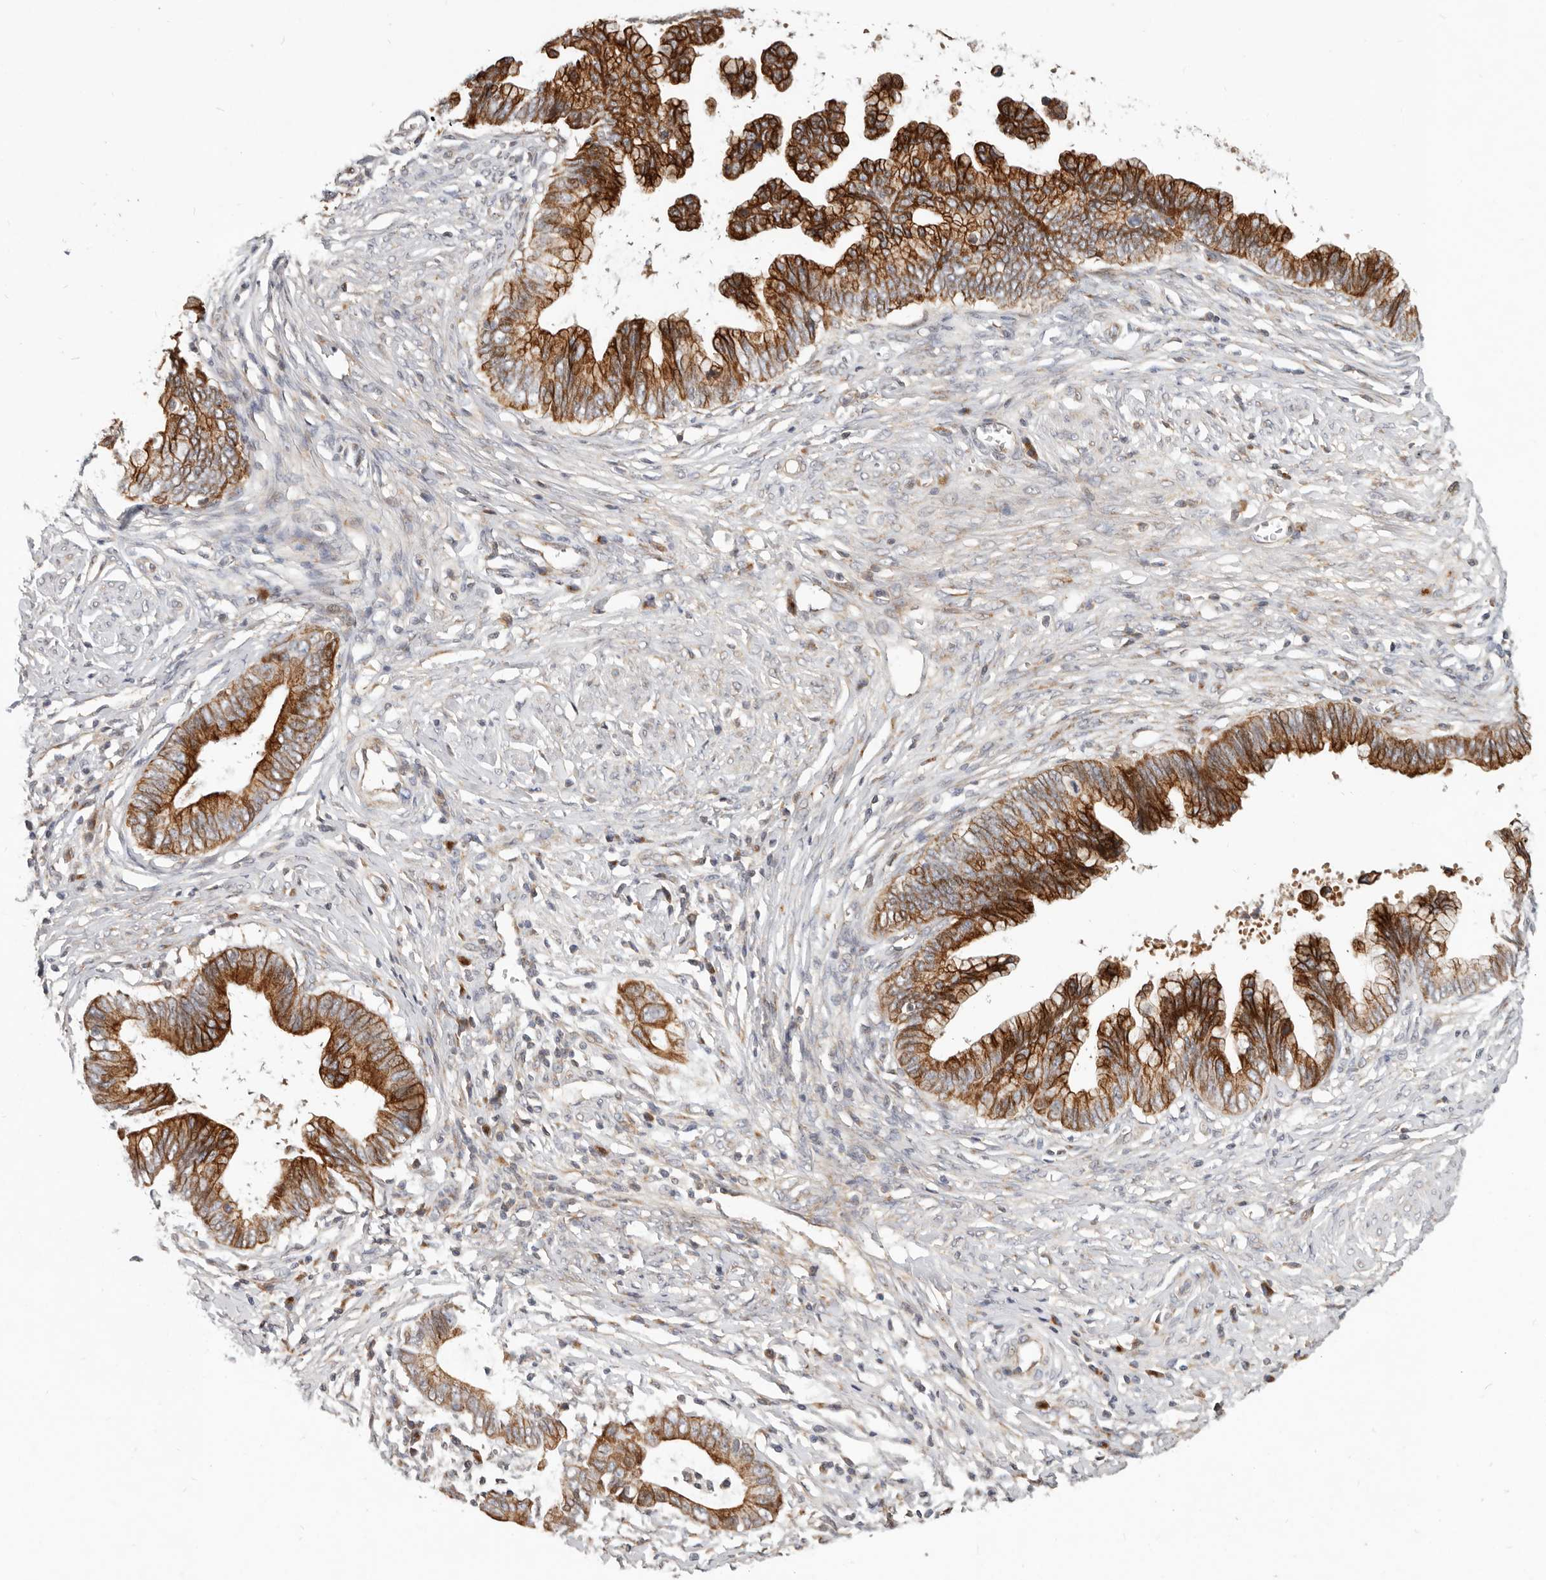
{"staining": {"intensity": "strong", "quantity": ">75%", "location": "cytoplasmic/membranous"}, "tissue": "cervical cancer", "cell_type": "Tumor cells", "image_type": "cancer", "snomed": [{"axis": "morphology", "description": "Adenocarcinoma, NOS"}, {"axis": "topography", "description": "Cervix"}], "caption": "Tumor cells reveal high levels of strong cytoplasmic/membranous expression in approximately >75% of cells in human cervical cancer.", "gene": "NPY4R", "patient": {"sex": "female", "age": 44}}